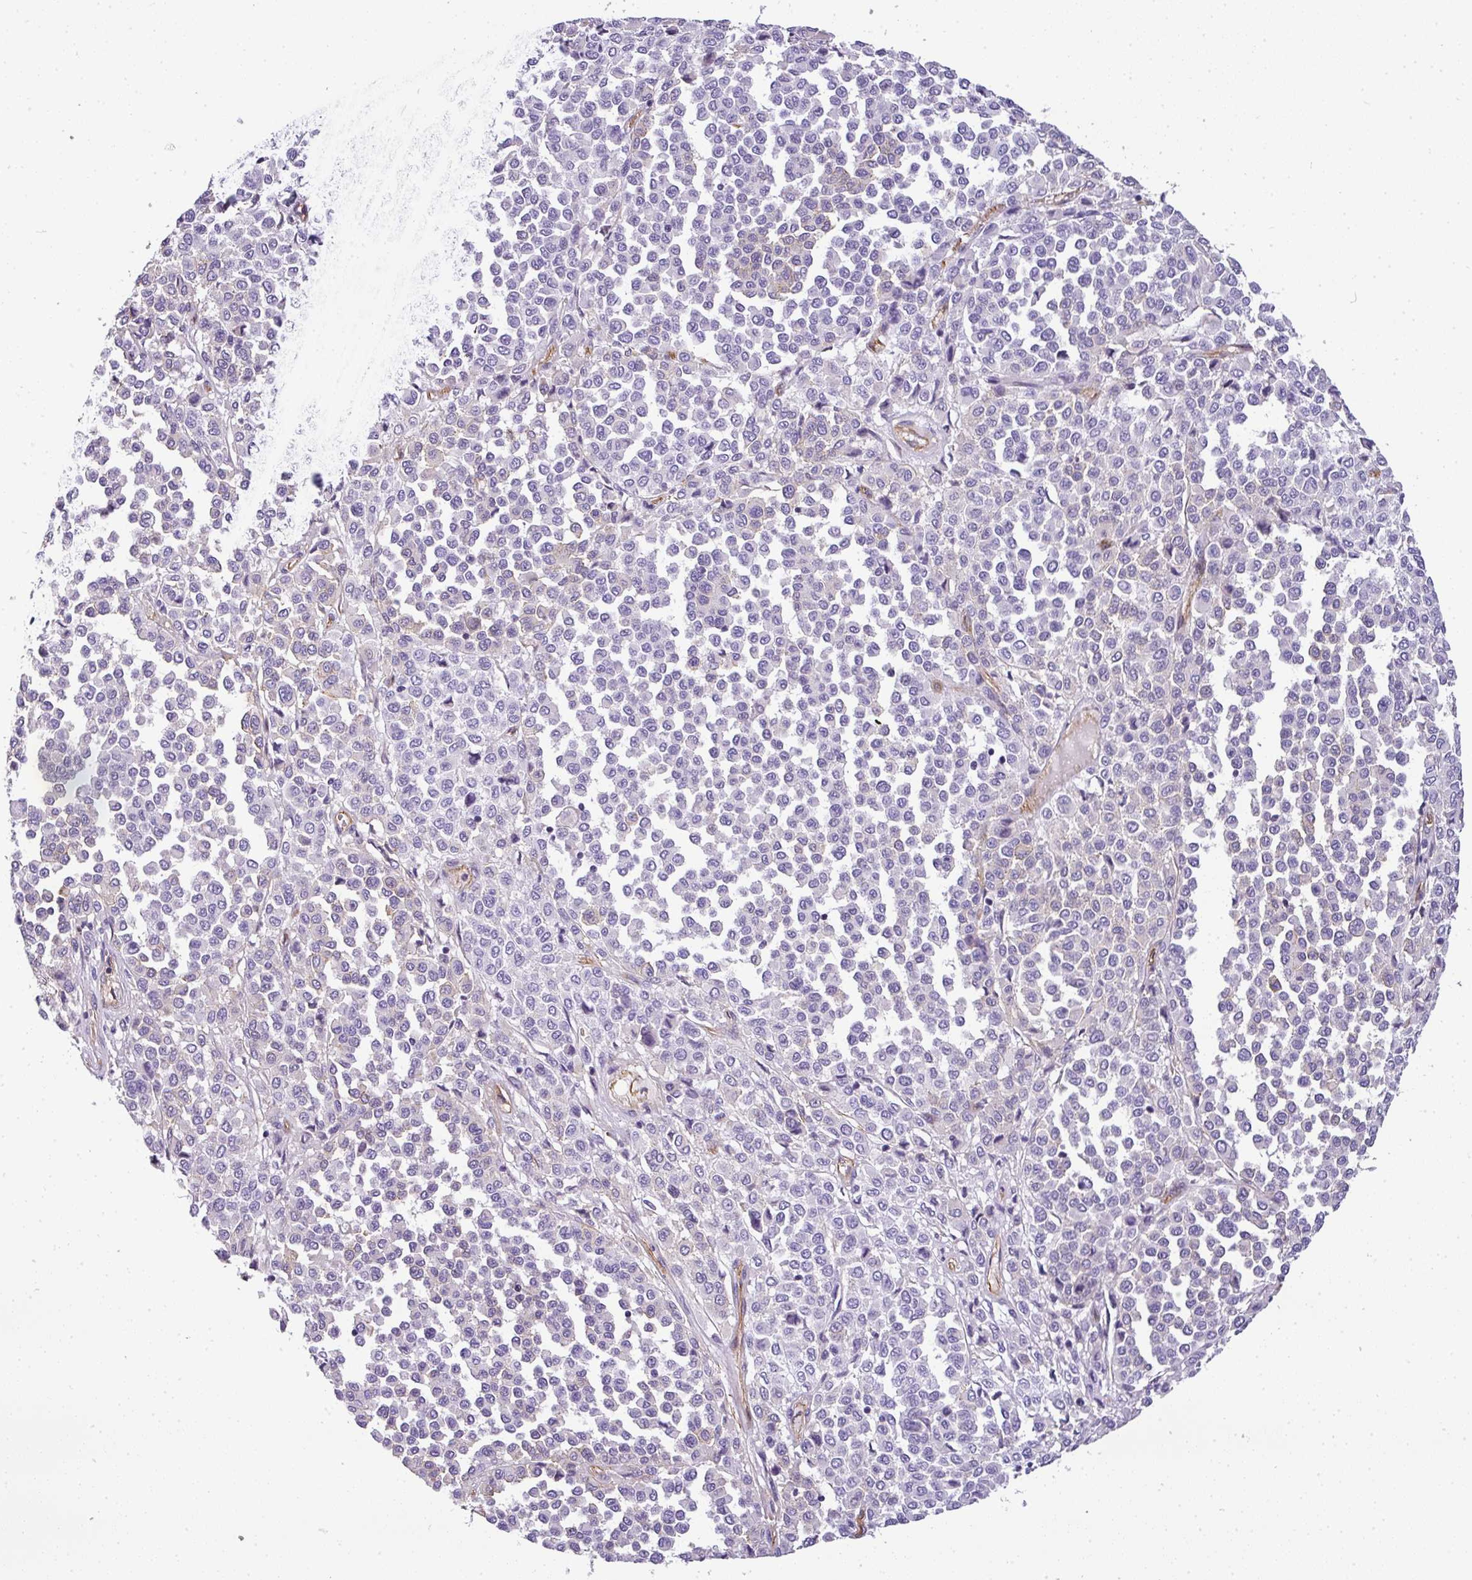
{"staining": {"intensity": "negative", "quantity": "none", "location": "none"}, "tissue": "melanoma", "cell_type": "Tumor cells", "image_type": "cancer", "snomed": [{"axis": "morphology", "description": "Malignant melanoma, Metastatic site"}, {"axis": "topography", "description": "Pancreas"}], "caption": "Immunohistochemistry of melanoma shows no expression in tumor cells.", "gene": "OR11H4", "patient": {"sex": "female", "age": 30}}